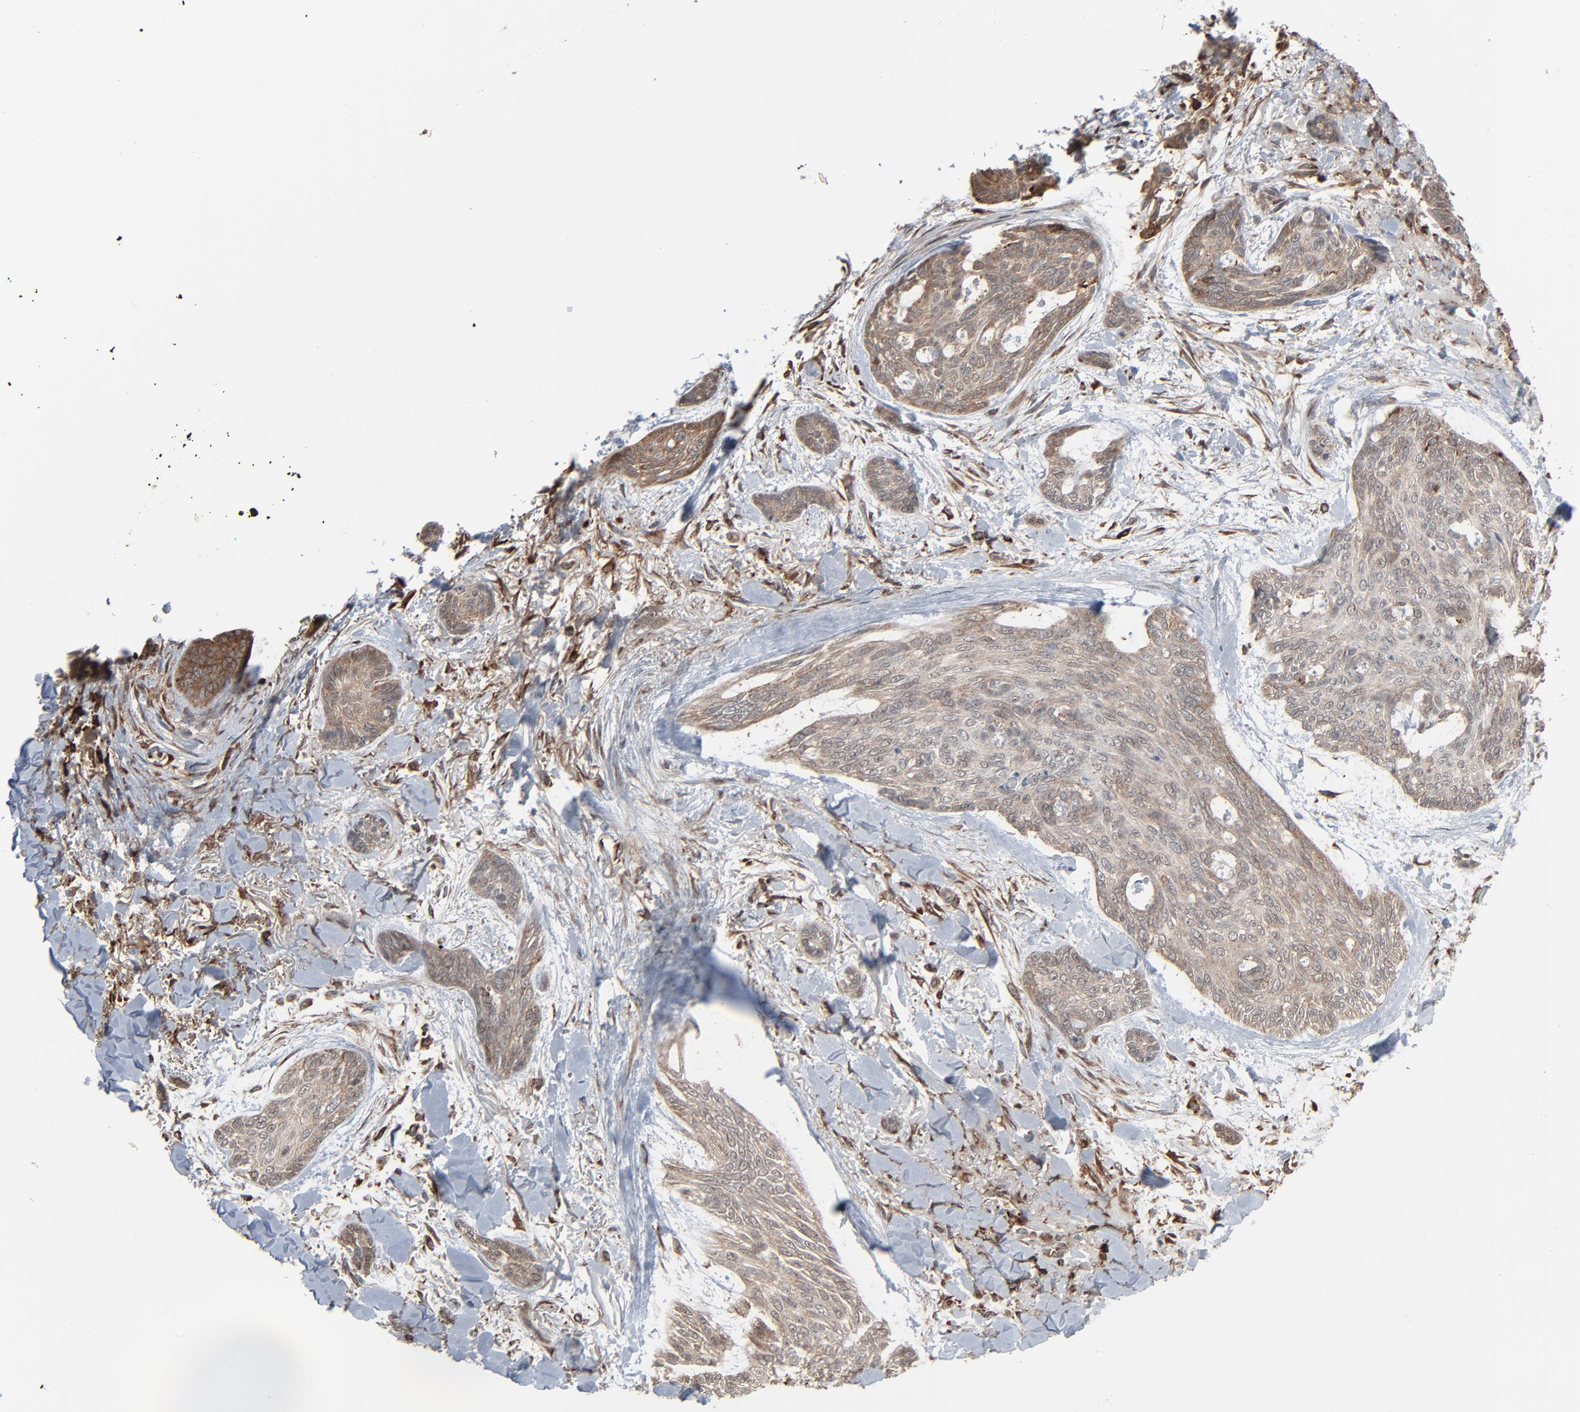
{"staining": {"intensity": "weak", "quantity": ">75%", "location": "cytoplasmic/membranous"}, "tissue": "skin cancer", "cell_type": "Tumor cells", "image_type": "cancer", "snomed": [{"axis": "morphology", "description": "Normal tissue, NOS"}, {"axis": "morphology", "description": "Basal cell carcinoma"}, {"axis": "topography", "description": "Skin"}], "caption": "Protein analysis of basal cell carcinoma (skin) tissue reveals weak cytoplasmic/membranous positivity in approximately >75% of tumor cells. The staining was performed using DAB to visualize the protein expression in brown, while the nuclei were stained in blue with hematoxylin (Magnification: 20x).", "gene": "OPTN", "patient": {"sex": "female", "age": 71}}